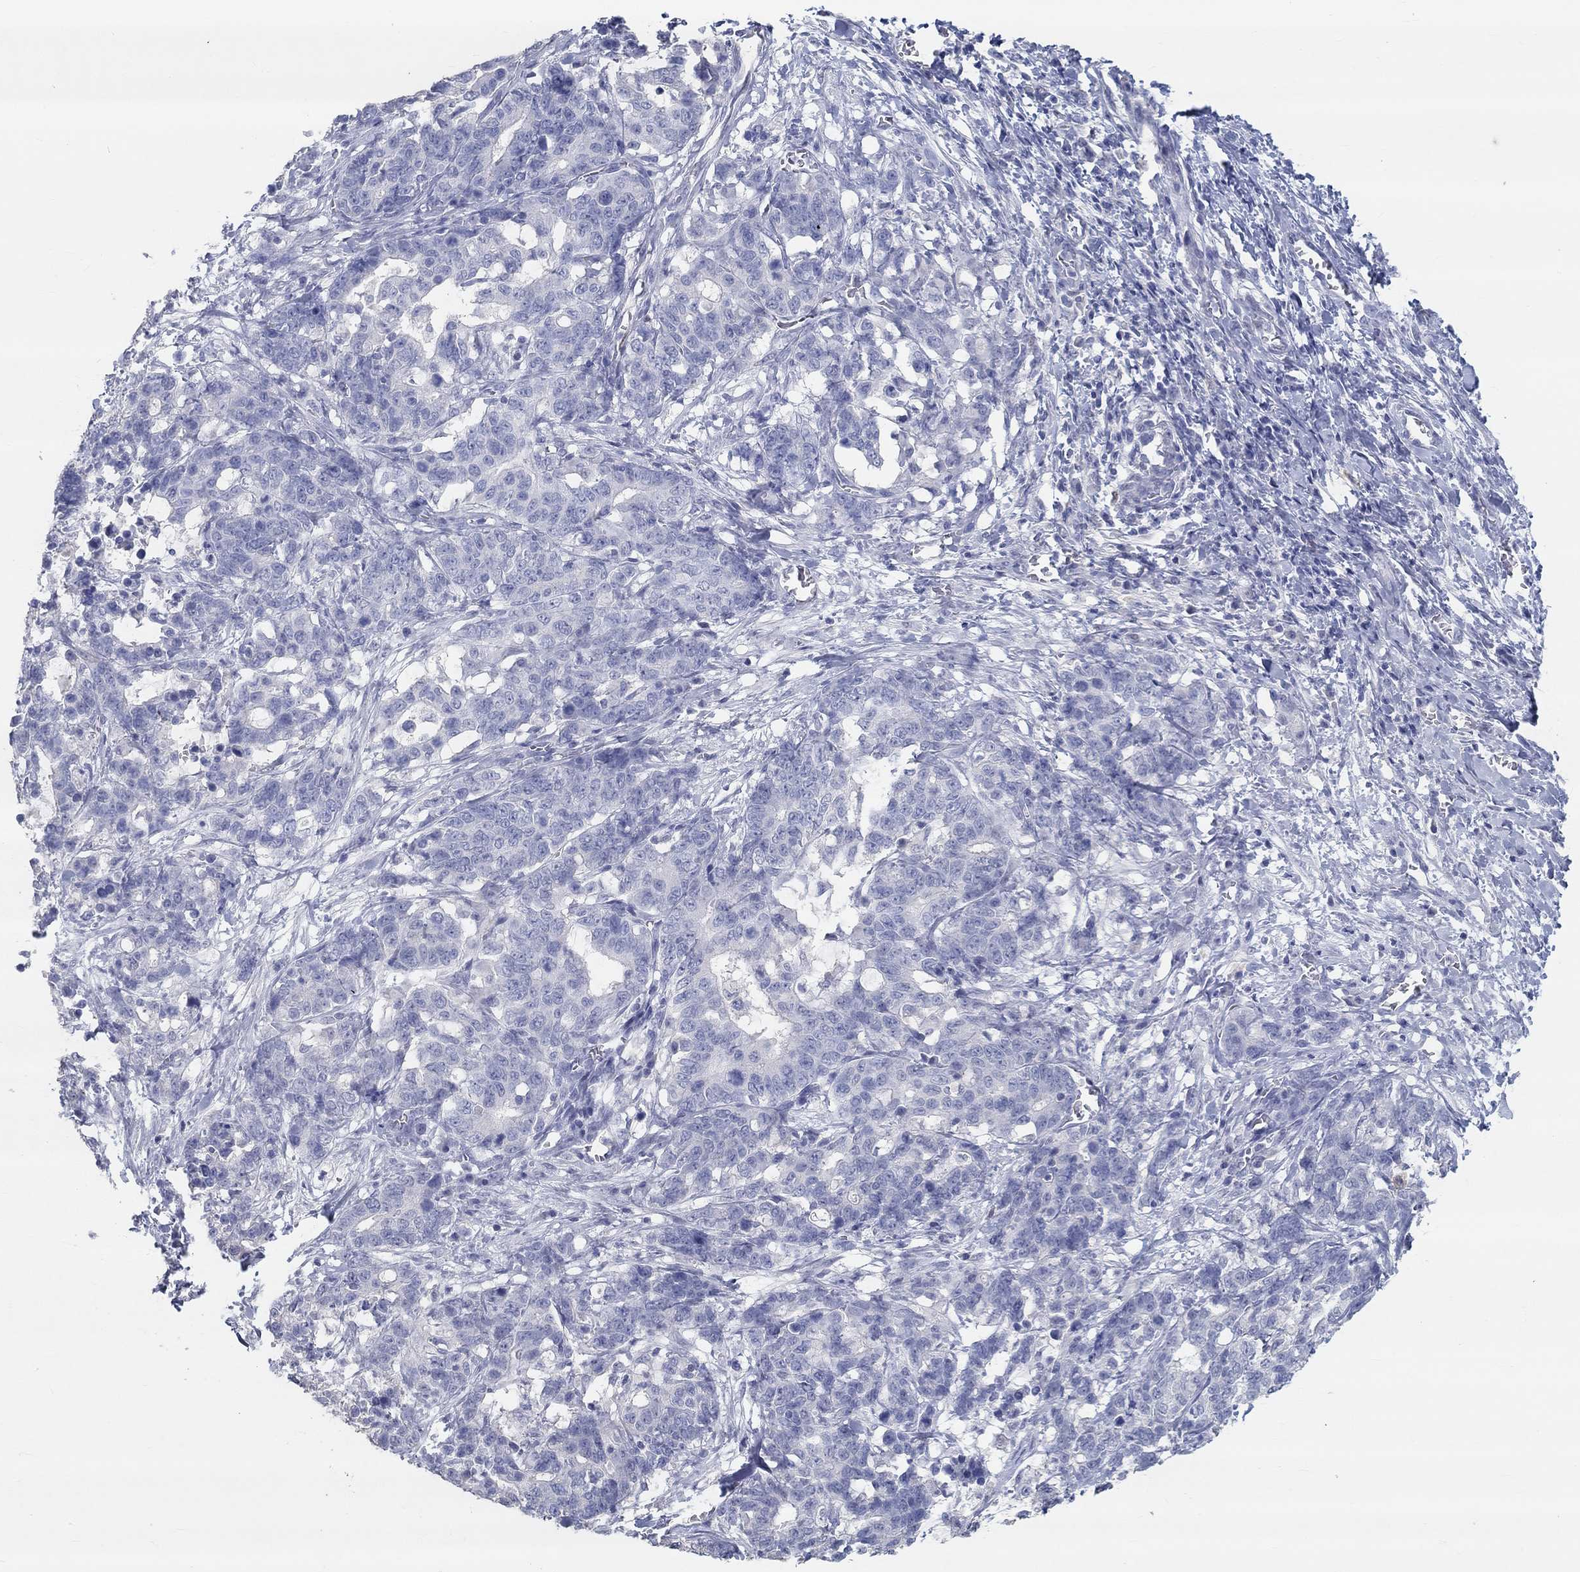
{"staining": {"intensity": "negative", "quantity": "none", "location": "none"}, "tissue": "stomach cancer", "cell_type": "Tumor cells", "image_type": "cancer", "snomed": [{"axis": "morphology", "description": "Normal tissue, NOS"}, {"axis": "morphology", "description": "Adenocarcinoma, NOS"}, {"axis": "topography", "description": "Stomach"}], "caption": "An immunohistochemistry photomicrograph of adenocarcinoma (stomach) is shown. There is no staining in tumor cells of adenocarcinoma (stomach).", "gene": "FGF2", "patient": {"sex": "female", "age": 64}}